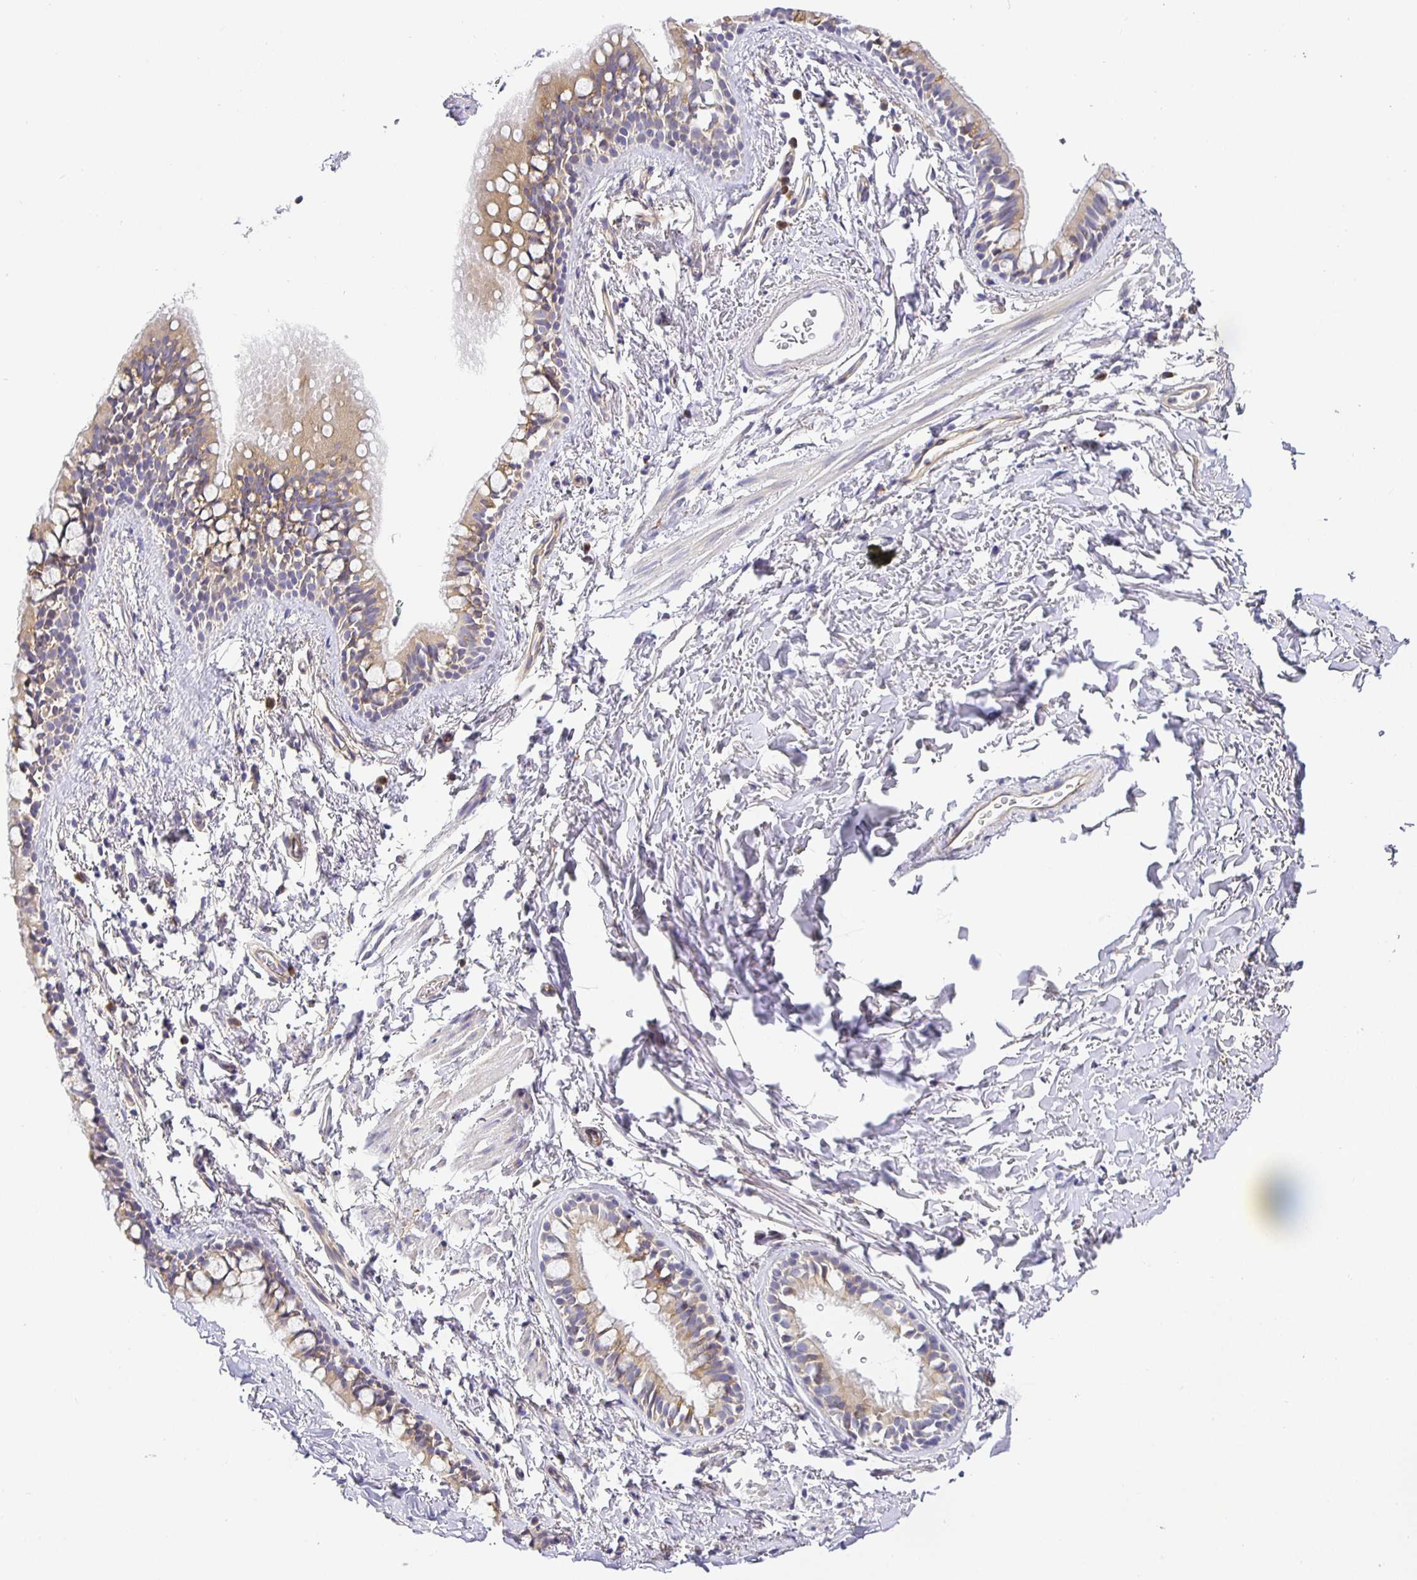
{"staining": {"intensity": "weak", "quantity": "25%-75%", "location": "cytoplasmic/membranous"}, "tissue": "bronchus", "cell_type": "Respiratory epithelial cells", "image_type": "normal", "snomed": [{"axis": "morphology", "description": "Normal tissue, NOS"}, {"axis": "topography", "description": "Lymph node"}, {"axis": "topography", "description": "Cartilage tissue"}, {"axis": "topography", "description": "Bronchus"}], "caption": "Bronchus stained with a protein marker reveals weak staining in respiratory epithelial cells.", "gene": "OPALIN", "patient": {"sex": "female", "age": 70}}